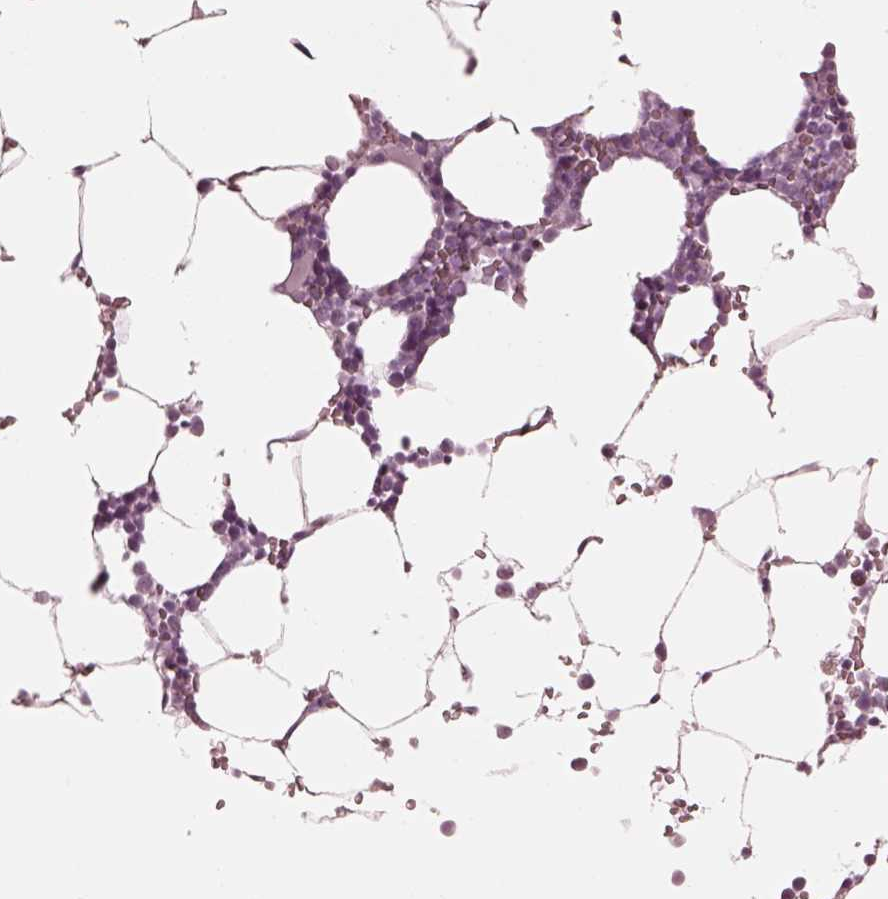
{"staining": {"intensity": "negative", "quantity": "none", "location": "none"}, "tissue": "bone marrow", "cell_type": "Hematopoietic cells", "image_type": "normal", "snomed": [{"axis": "morphology", "description": "Normal tissue, NOS"}, {"axis": "topography", "description": "Bone marrow"}], "caption": "IHC histopathology image of normal bone marrow: bone marrow stained with DAB demonstrates no significant protein expression in hematopoietic cells. (DAB immunohistochemistry (IHC), high magnification).", "gene": "KRTAP24", "patient": {"sex": "female", "age": 52}}